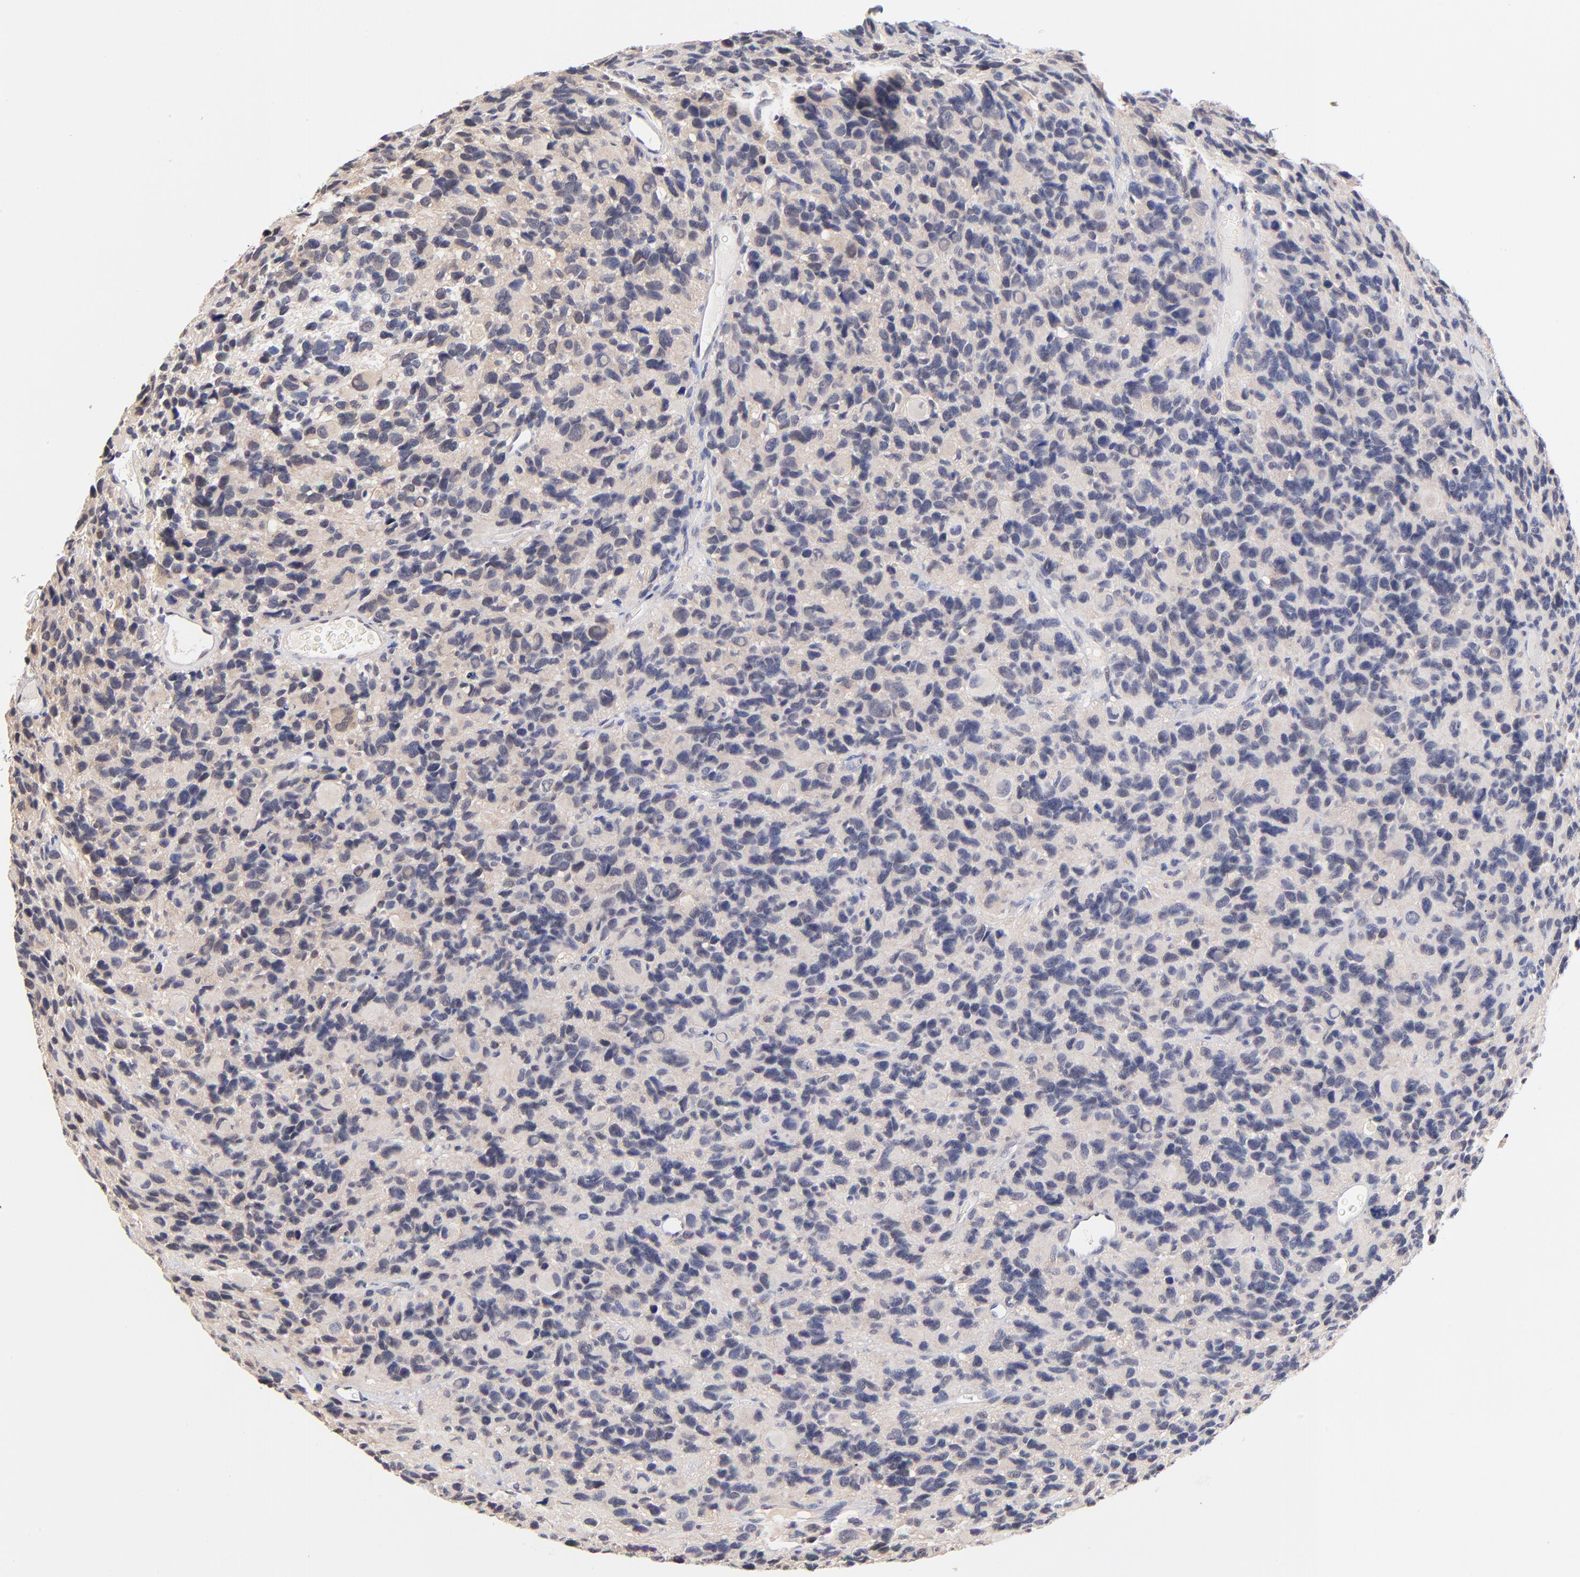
{"staining": {"intensity": "negative", "quantity": "none", "location": "none"}, "tissue": "glioma", "cell_type": "Tumor cells", "image_type": "cancer", "snomed": [{"axis": "morphology", "description": "Glioma, malignant, High grade"}, {"axis": "topography", "description": "Brain"}], "caption": "Immunohistochemistry of human malignant high-grade glioma exhibits no expression in tumor cells.", "gene": "TXNL1", "patient": {"sex": "male", "age": 77}}